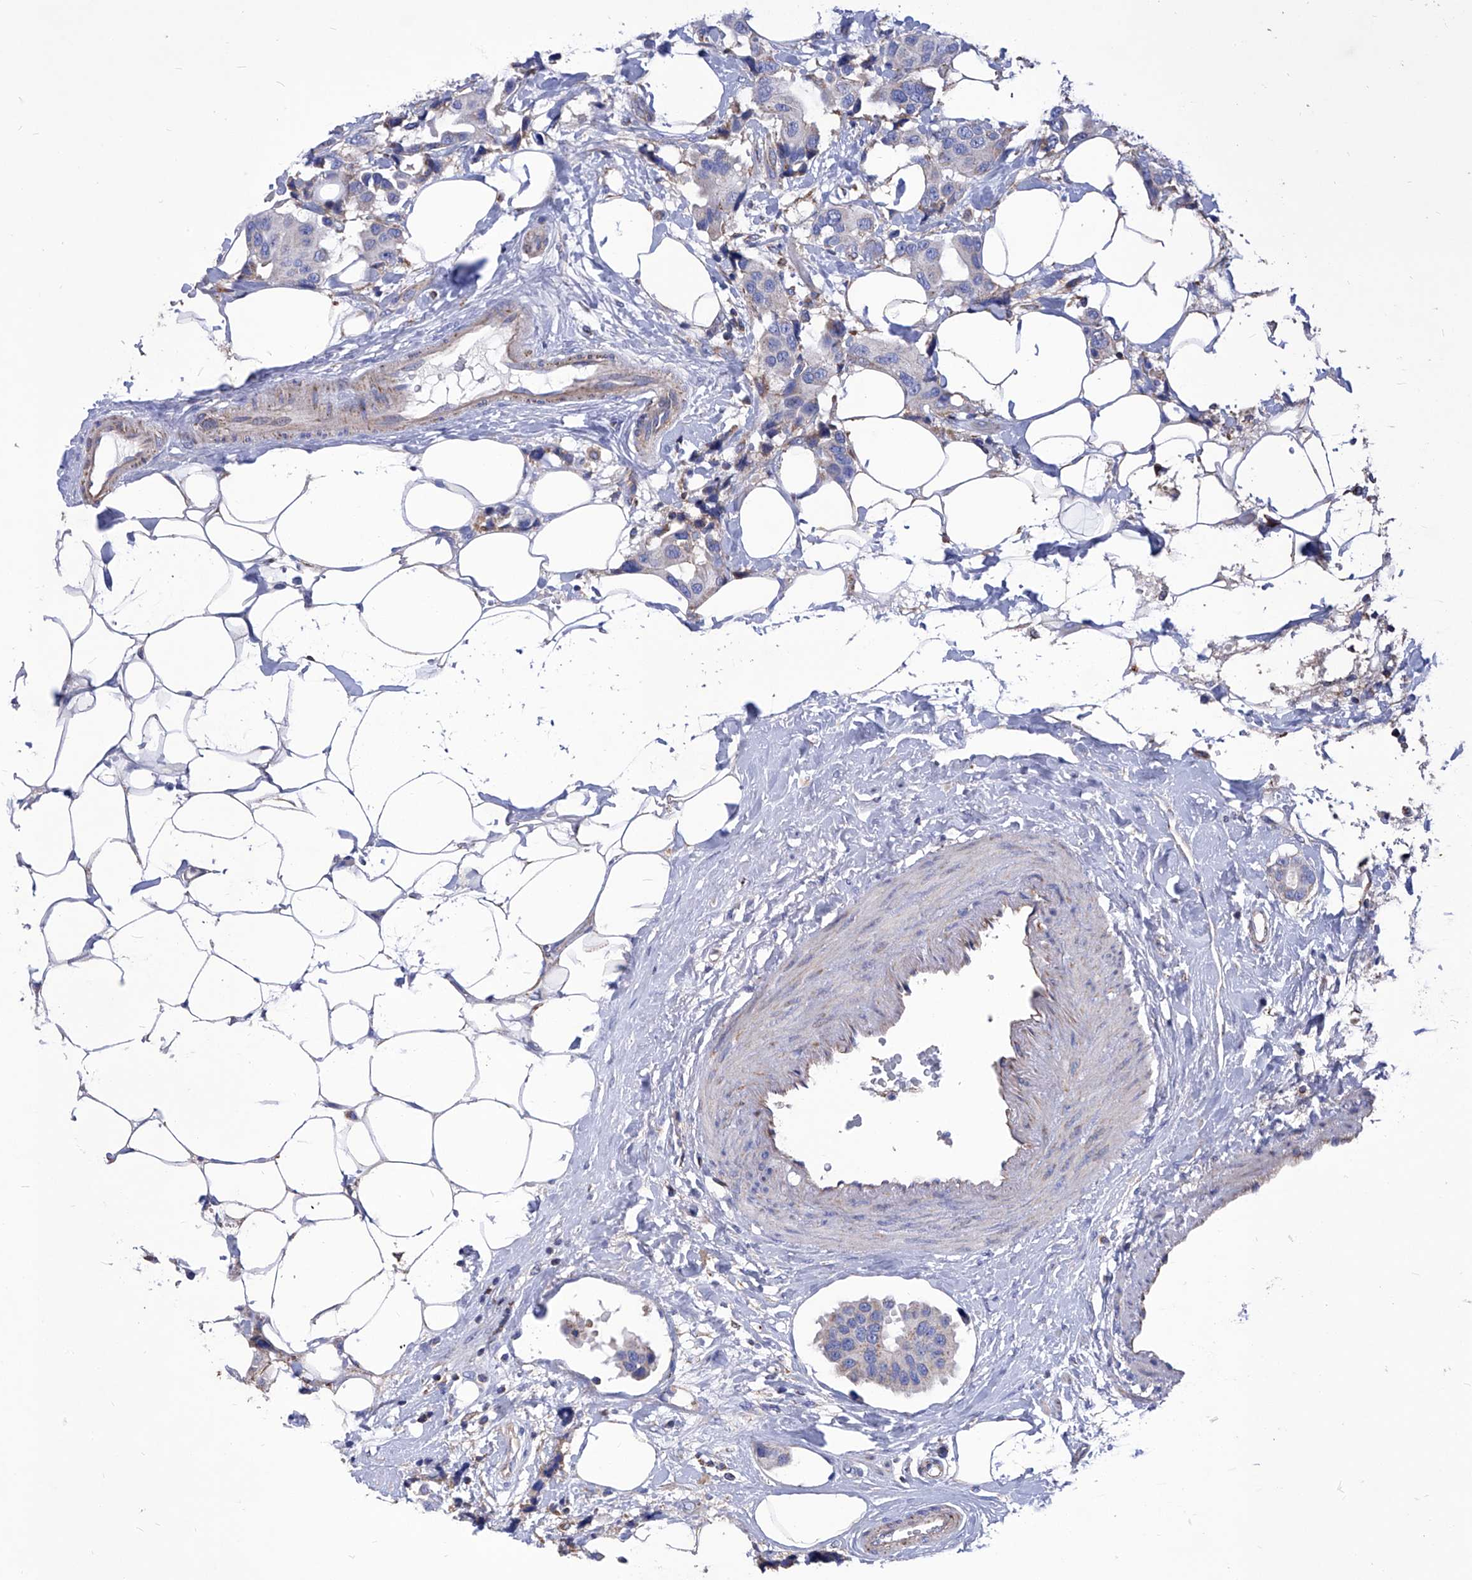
{"staining": {"intensity": "negative", "quantity": "none", "location": "none"}, "tissue": "breast cancer", "cell_type": "Tumor cells", "image_type": "cancer", "snomed": [{"axis": "morphology", "description": "Normal tissue, NOS"}, {"axis": "morphology", "description": "Duct carcinoma"}, {"axis": "topography", "description": "Breast"}], "caption": "Immunohistochemistry (IHC) of breast invasive ductal carcinoma displays no staining in tumor cells.", "gene": "HRNR", "patient": {"sex": "female", "age": 39}}